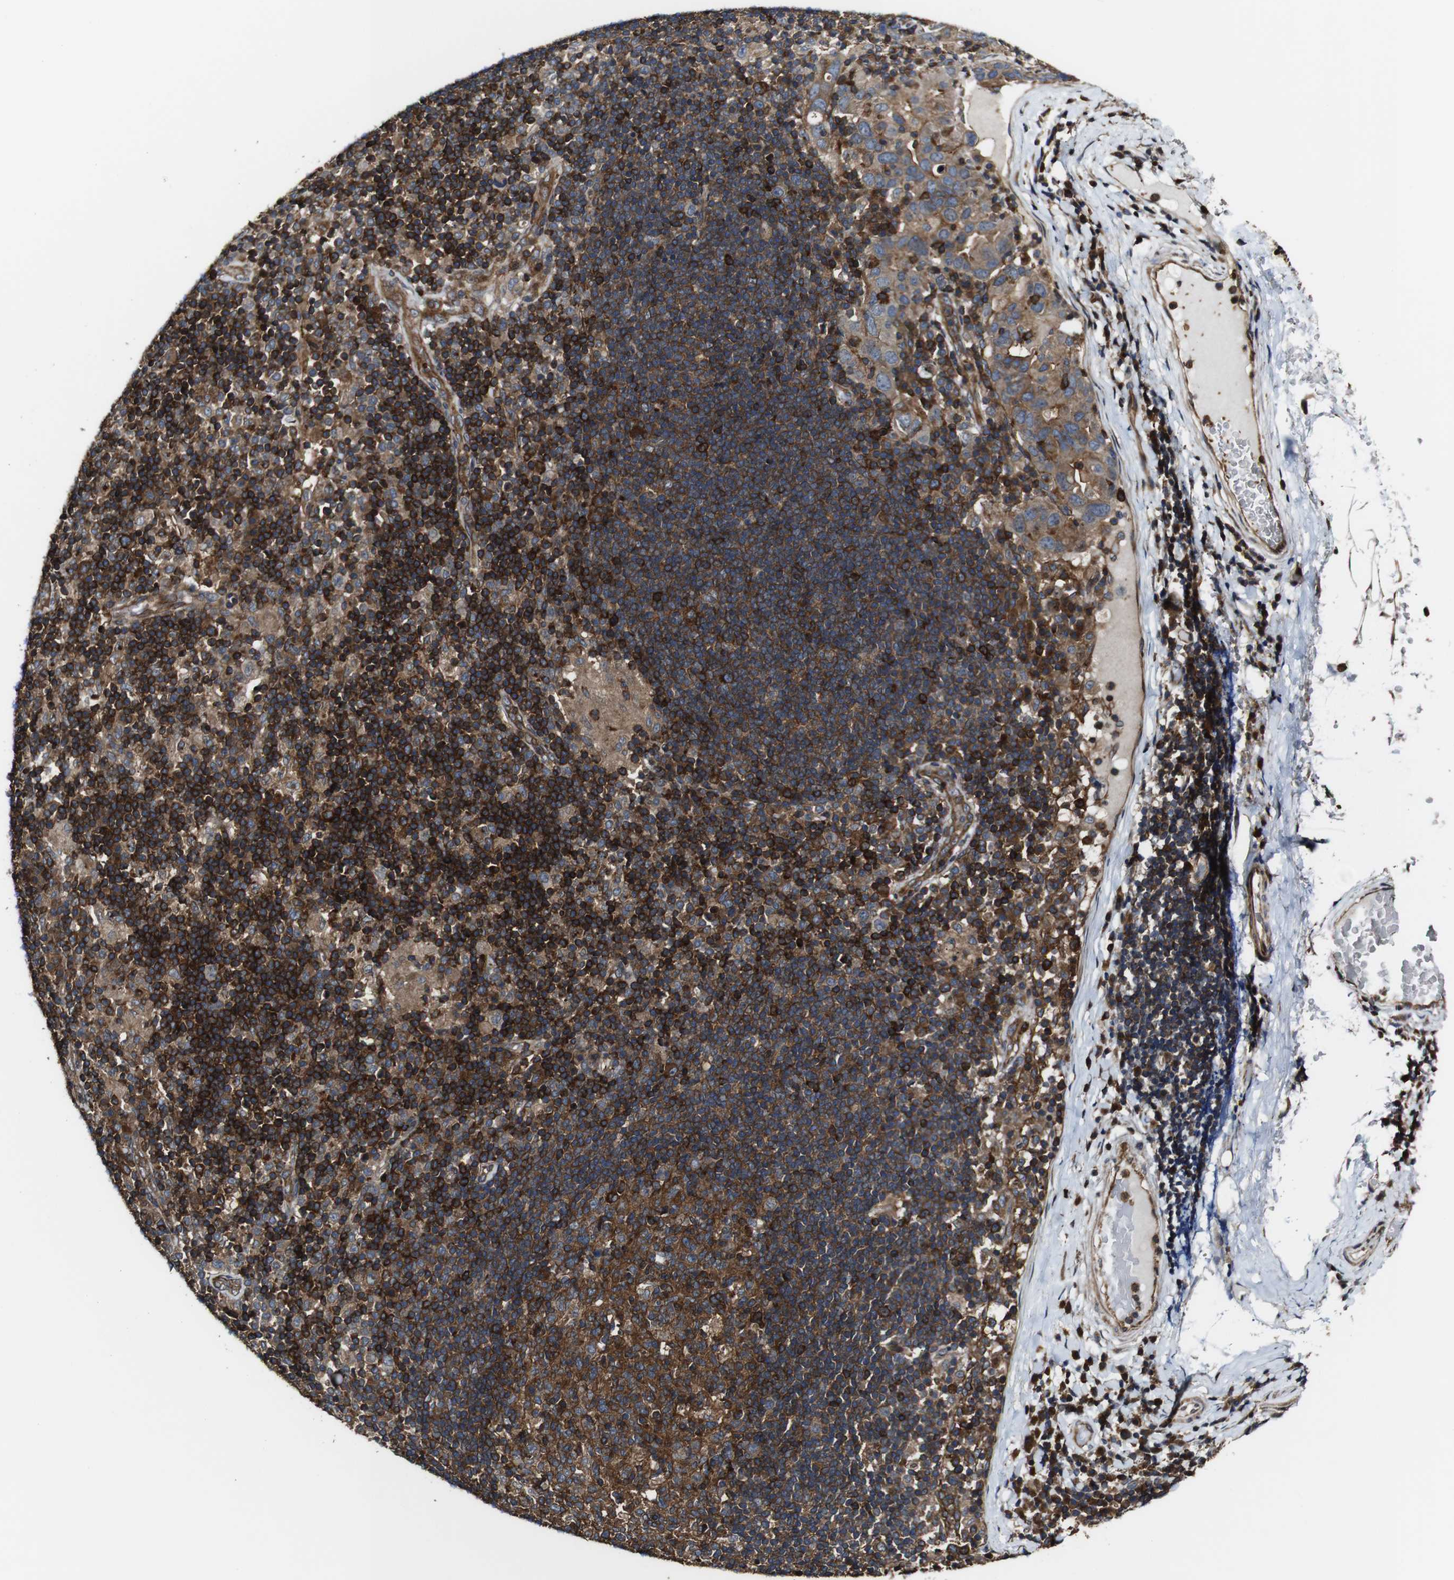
{"staining": {"intensity": "moderate", "quantity": ">75%", "location": "cytoplasmic/membranous"}, "tissue": "adipose tissue", "cell_type": "Adipocytes", "image_type": "normal", "snomed": [{"axis": "morphology", "description": "Normal tissue, NOS"}, {"axis": "morphology", "description": "Adenocarcinoma, NOS"}, {"axis": "topography", "description": "Esophagus"}], "caption": "The image shows immunohistochemical staining of unremarkable adipose tissue. There is moderate cytoplasmic/membranous positivity is identified in approximately >75% of adipocytes. (DAB (3,3'-diaminobenzidine) IHC, brown staining for protein, blue staining for nuclei).", "gene": "TNIK", "patient": {"sex": "male", "age": 62}}